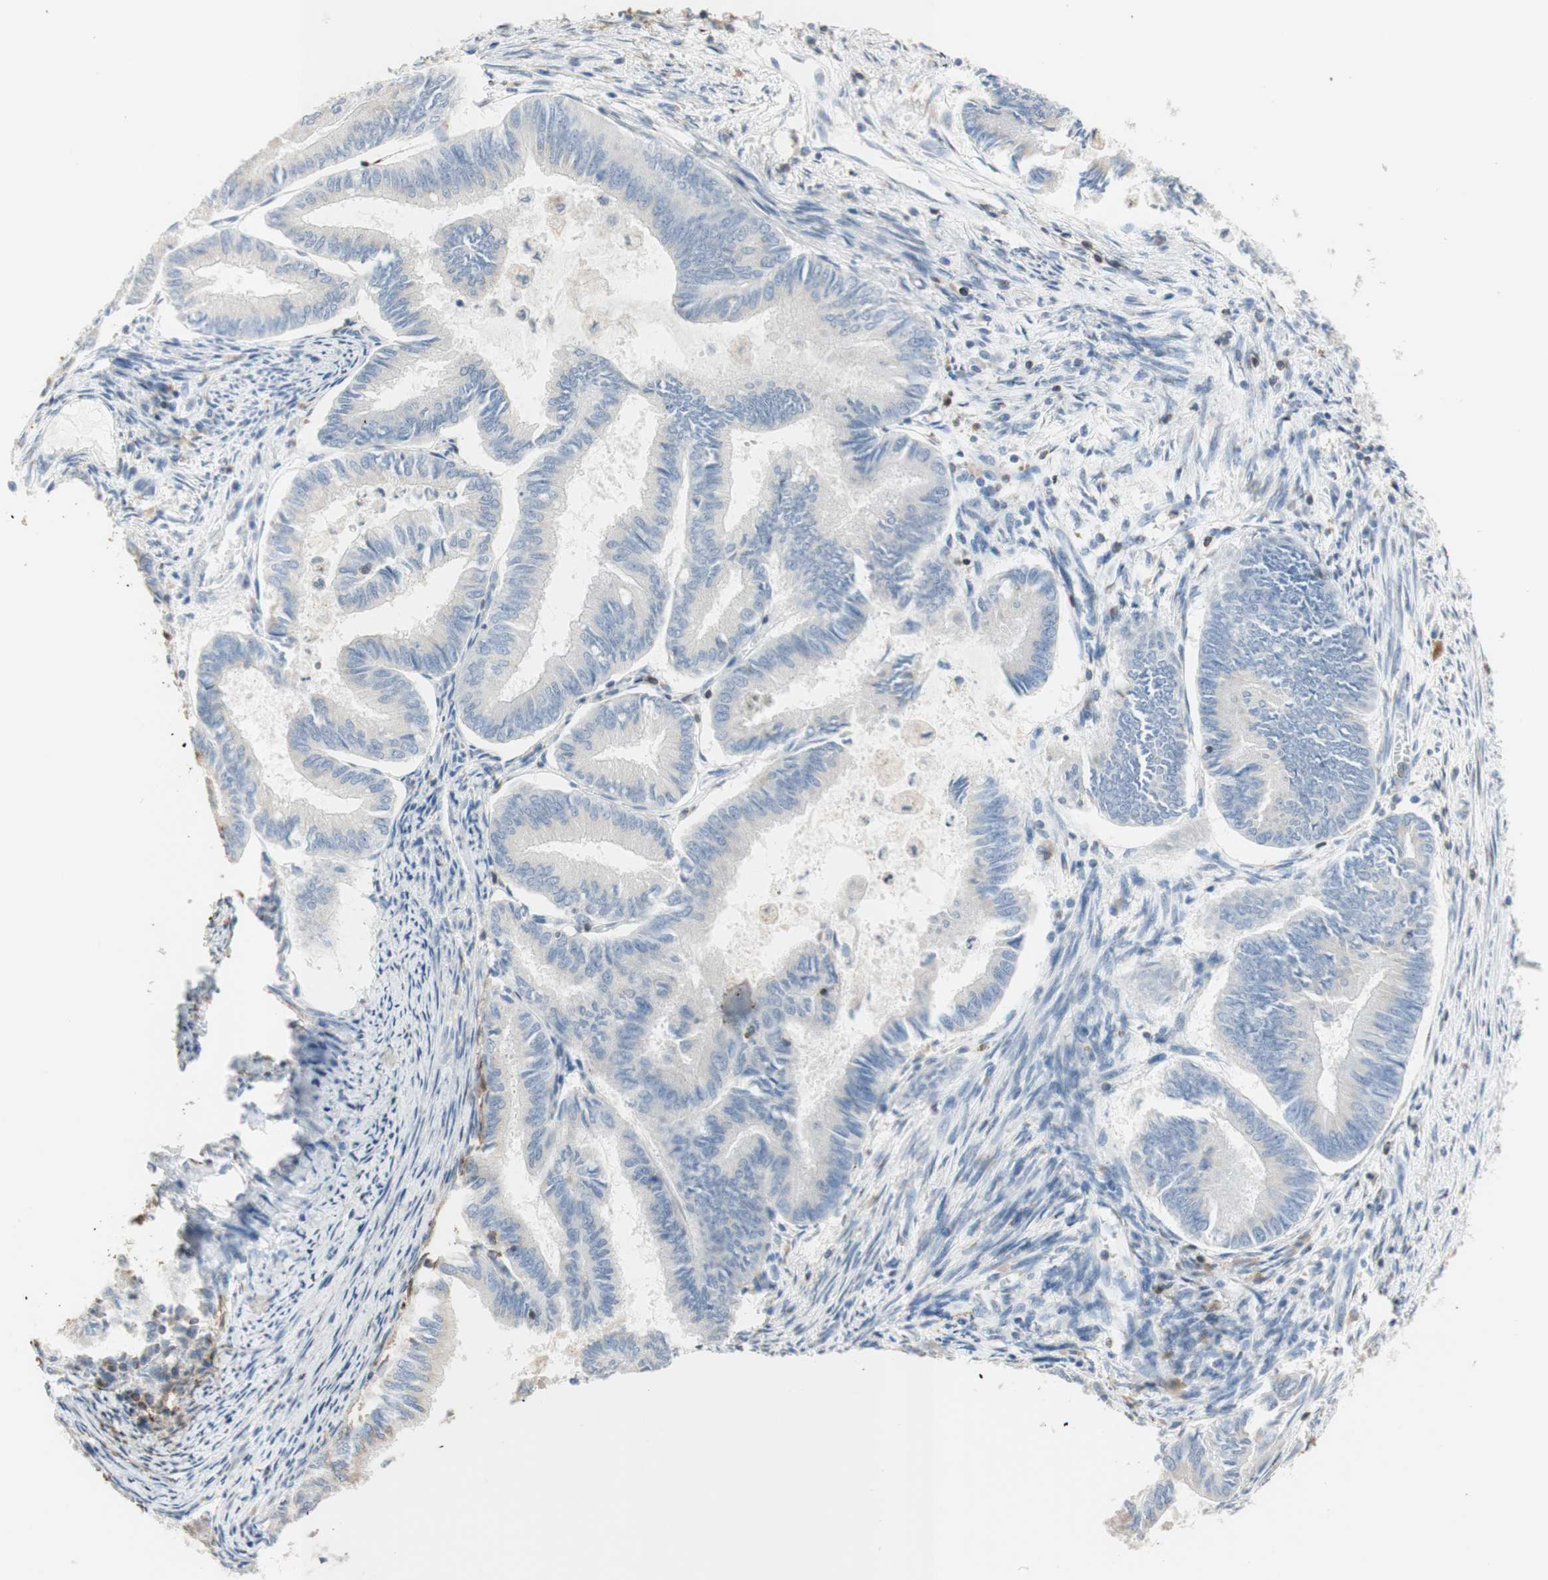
{"staining": {"intensity": "negative", "quantity": "none", "location": "none"}, "tissue": "endometrial cancer", "cell_type": "Tumor cells", "image_type": "cancer", "snomed": [{"axis": "morphology", "description": "Adenocarcinoma, NOS"}, {"axis": "topography", "description": "Endometrium"}], "caption": "There is no significant staining in tumor cells of endometrial cancer.", "gene": "SPINK6", "patient": {"sex": "female", "age": 86}}